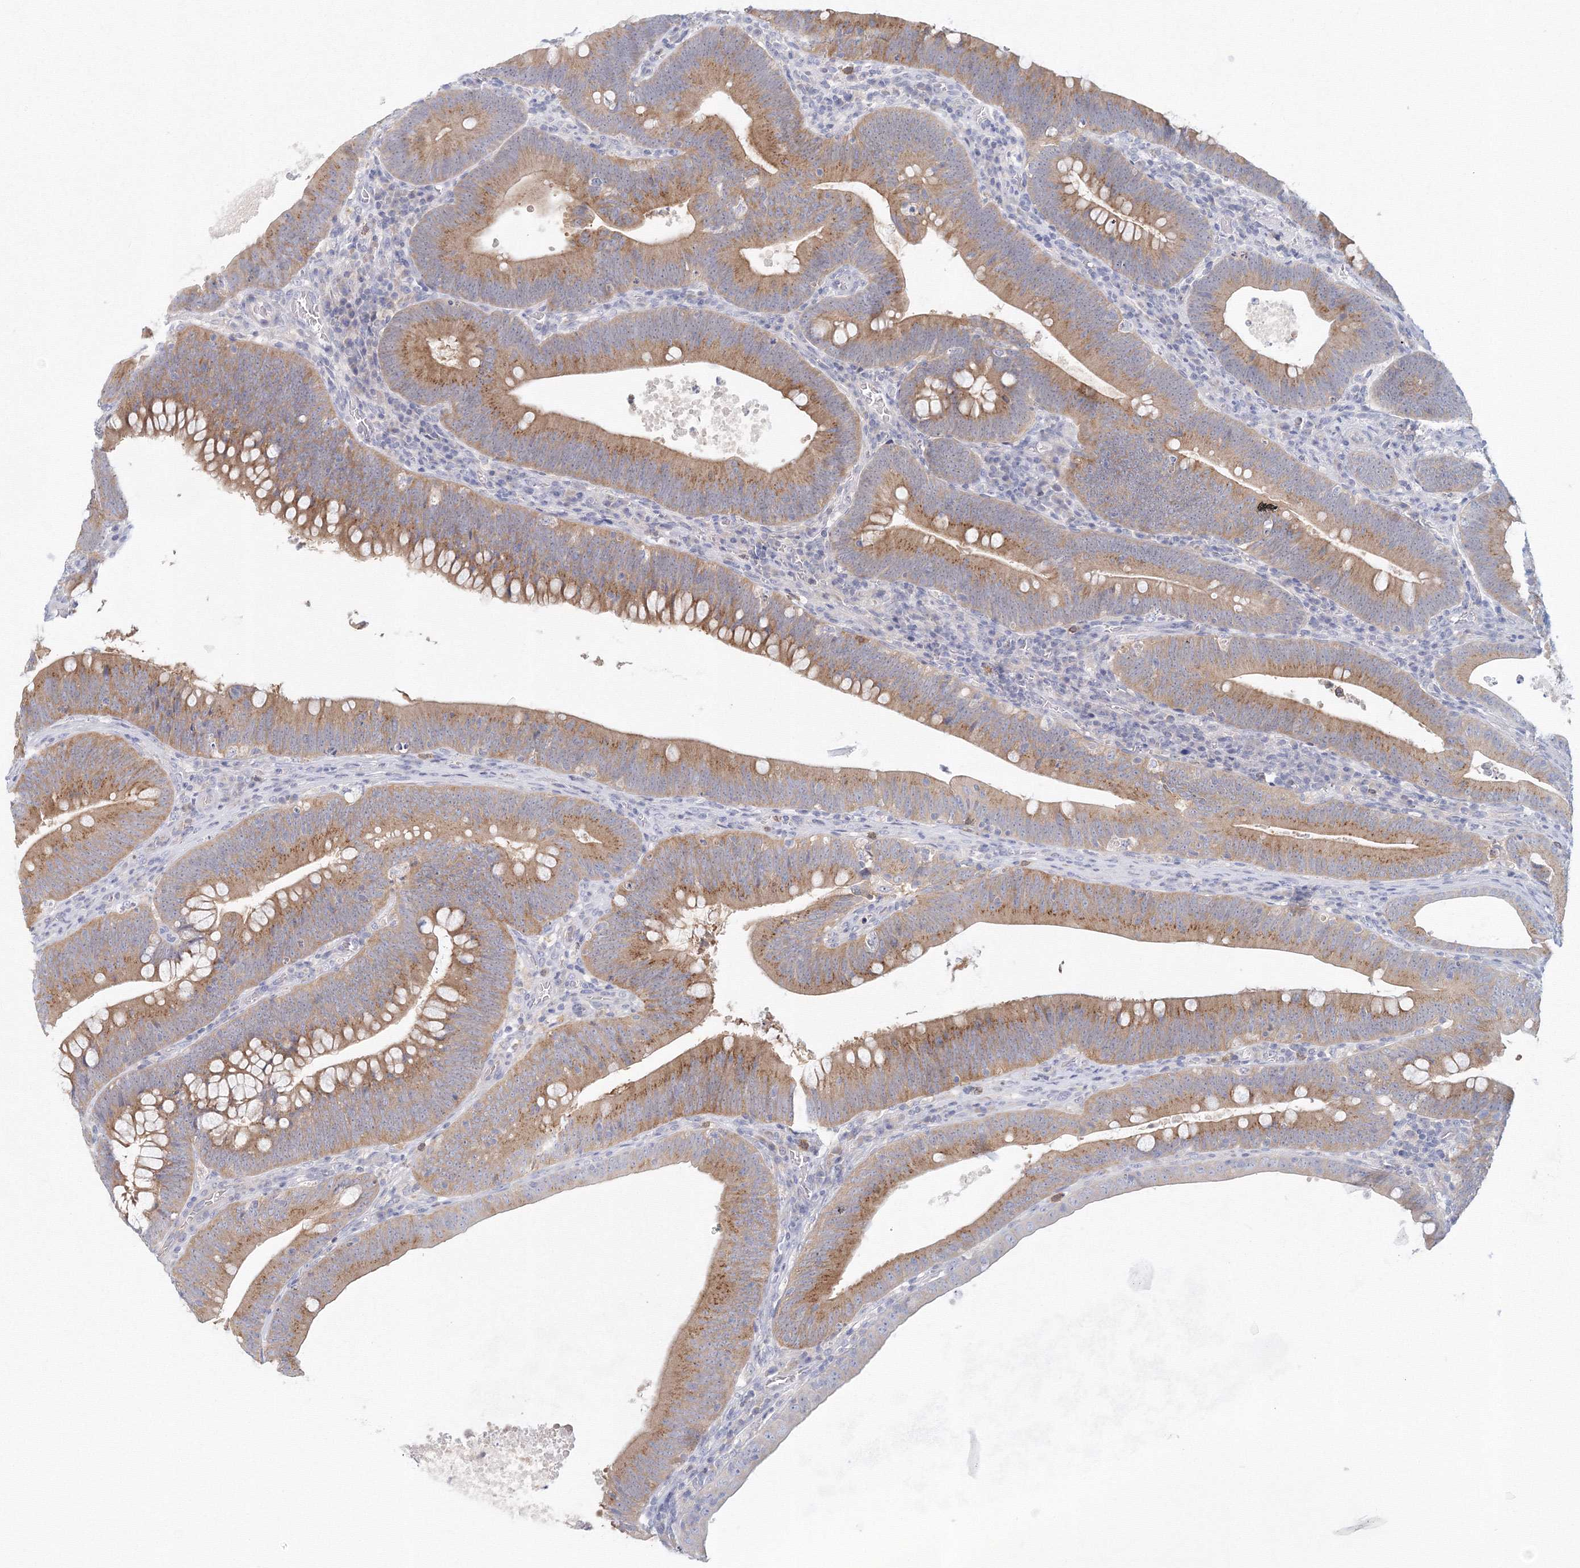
{"staining": {"intensity": "moderate", "quantity": ">75%", "location": "cytoplasmic/membranous"}, "tissue": "colorectal cancer", "cell_type": "Tumor cells", "image_type": "cancer", "snomed": [{"axis": "morphology", "description": "Normal tissue, NOS"}, {"axis": "topography", "description": "Colon"}], "caption": "The micrograph demonstrates immunohistochemical staining of colorectal cancer. There is moderate cytoplasmic/membranous positivity is present in about >75% of tumor cells.", "gene": "TACC2", "patient": {"sex": "female", "age": 82}}